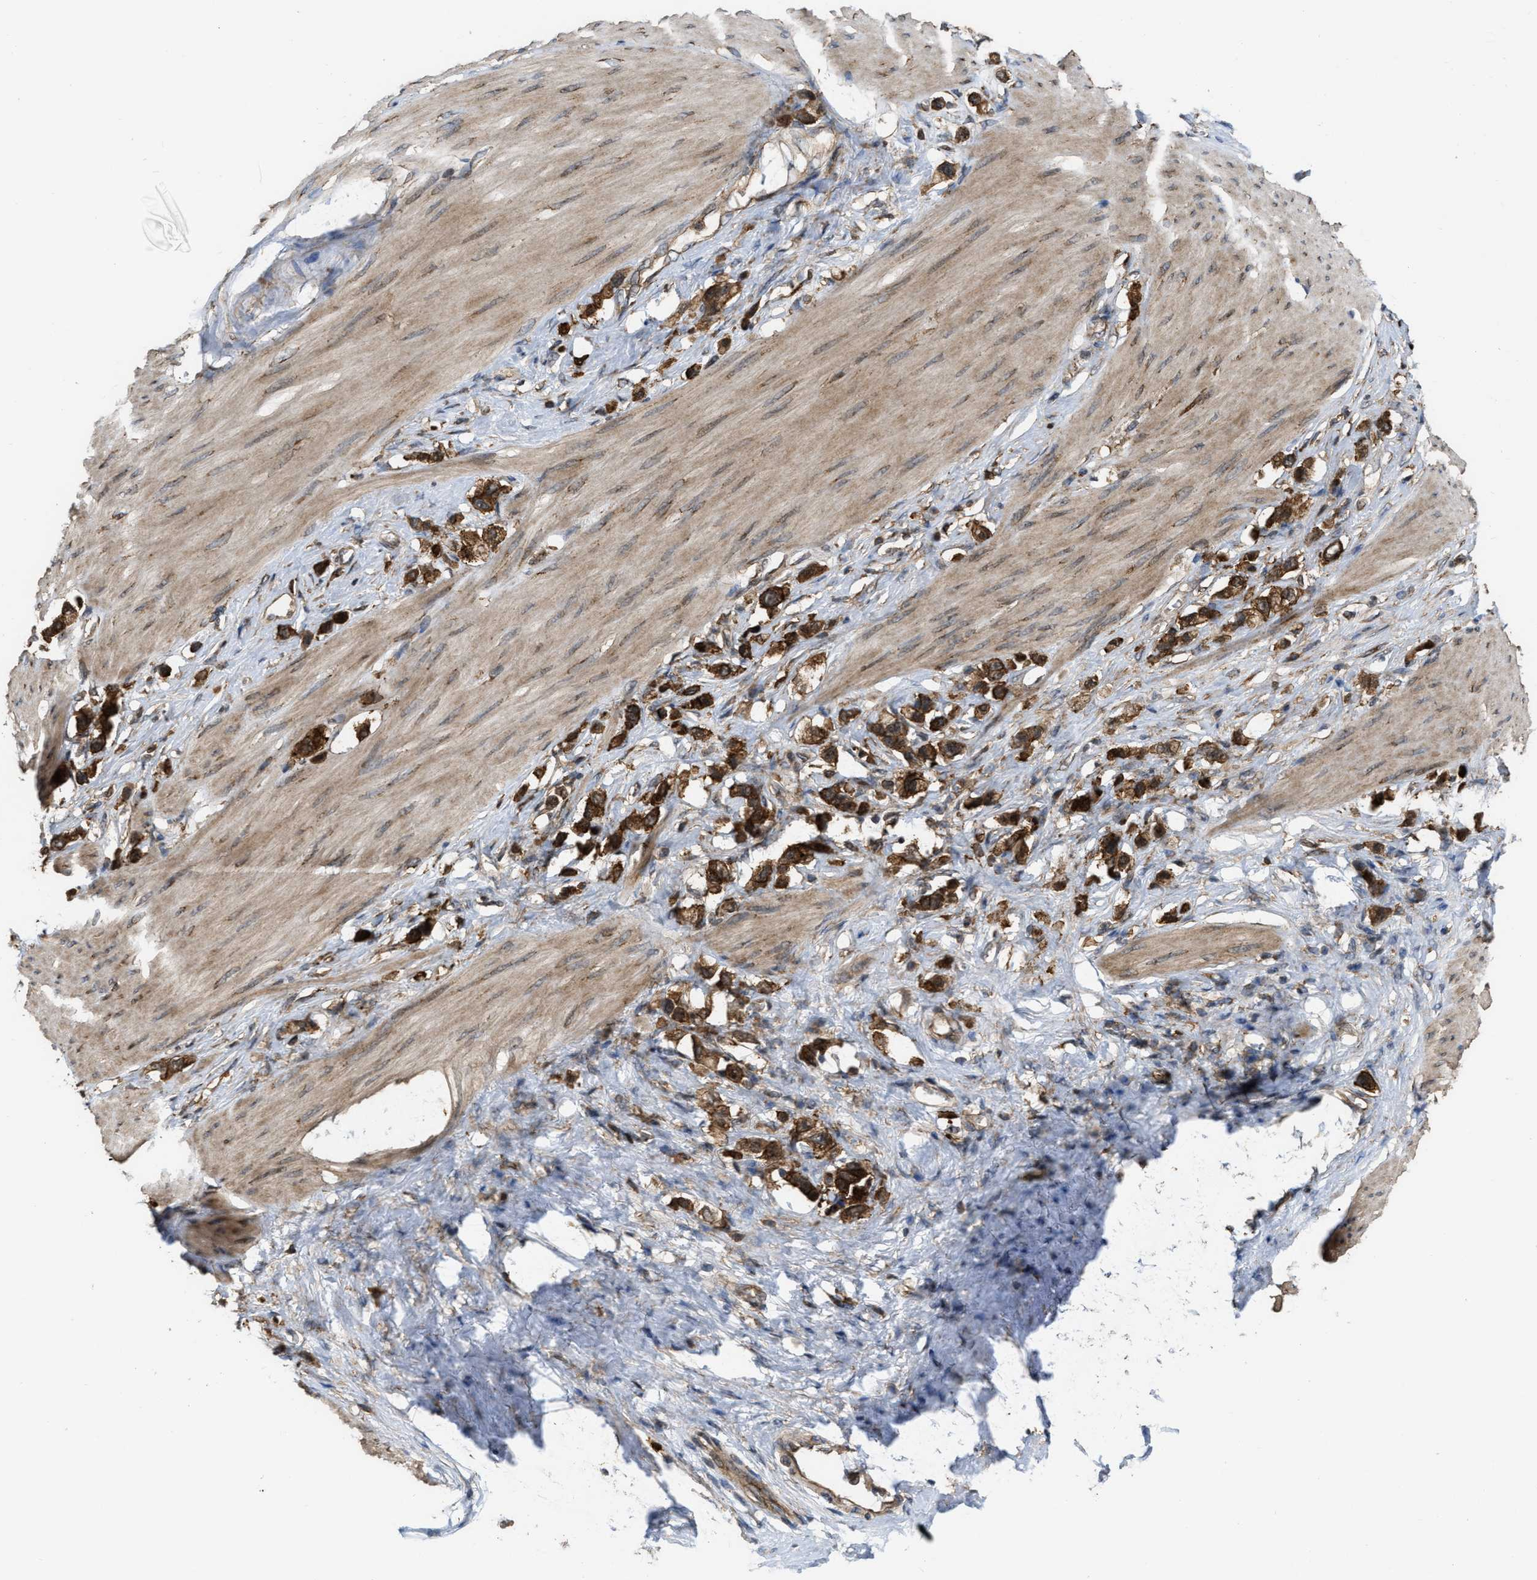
{"staining": {"intensity": "strong", "quantity": ">75%", "location": "cytoplasmic/membranous"}, "tissue": "stomach cancer", "cell_type": "Tumor cells", "image_type": "cancer", "snomed": [{"axis": "morphology", "description": "Adenocarcinoma, NOS"}, {"axis": "topography", "description": "Stomach"}], "caption": "Adenocarcinoma (stomach) stained for a protein reveals strong cytoplasmic/membranous positivity in tumor cells. (Brightfield microscopy of DAB IHC at high magnification).", "gene": "IQCE", "patient": {"sex": "female", "age": 65}}